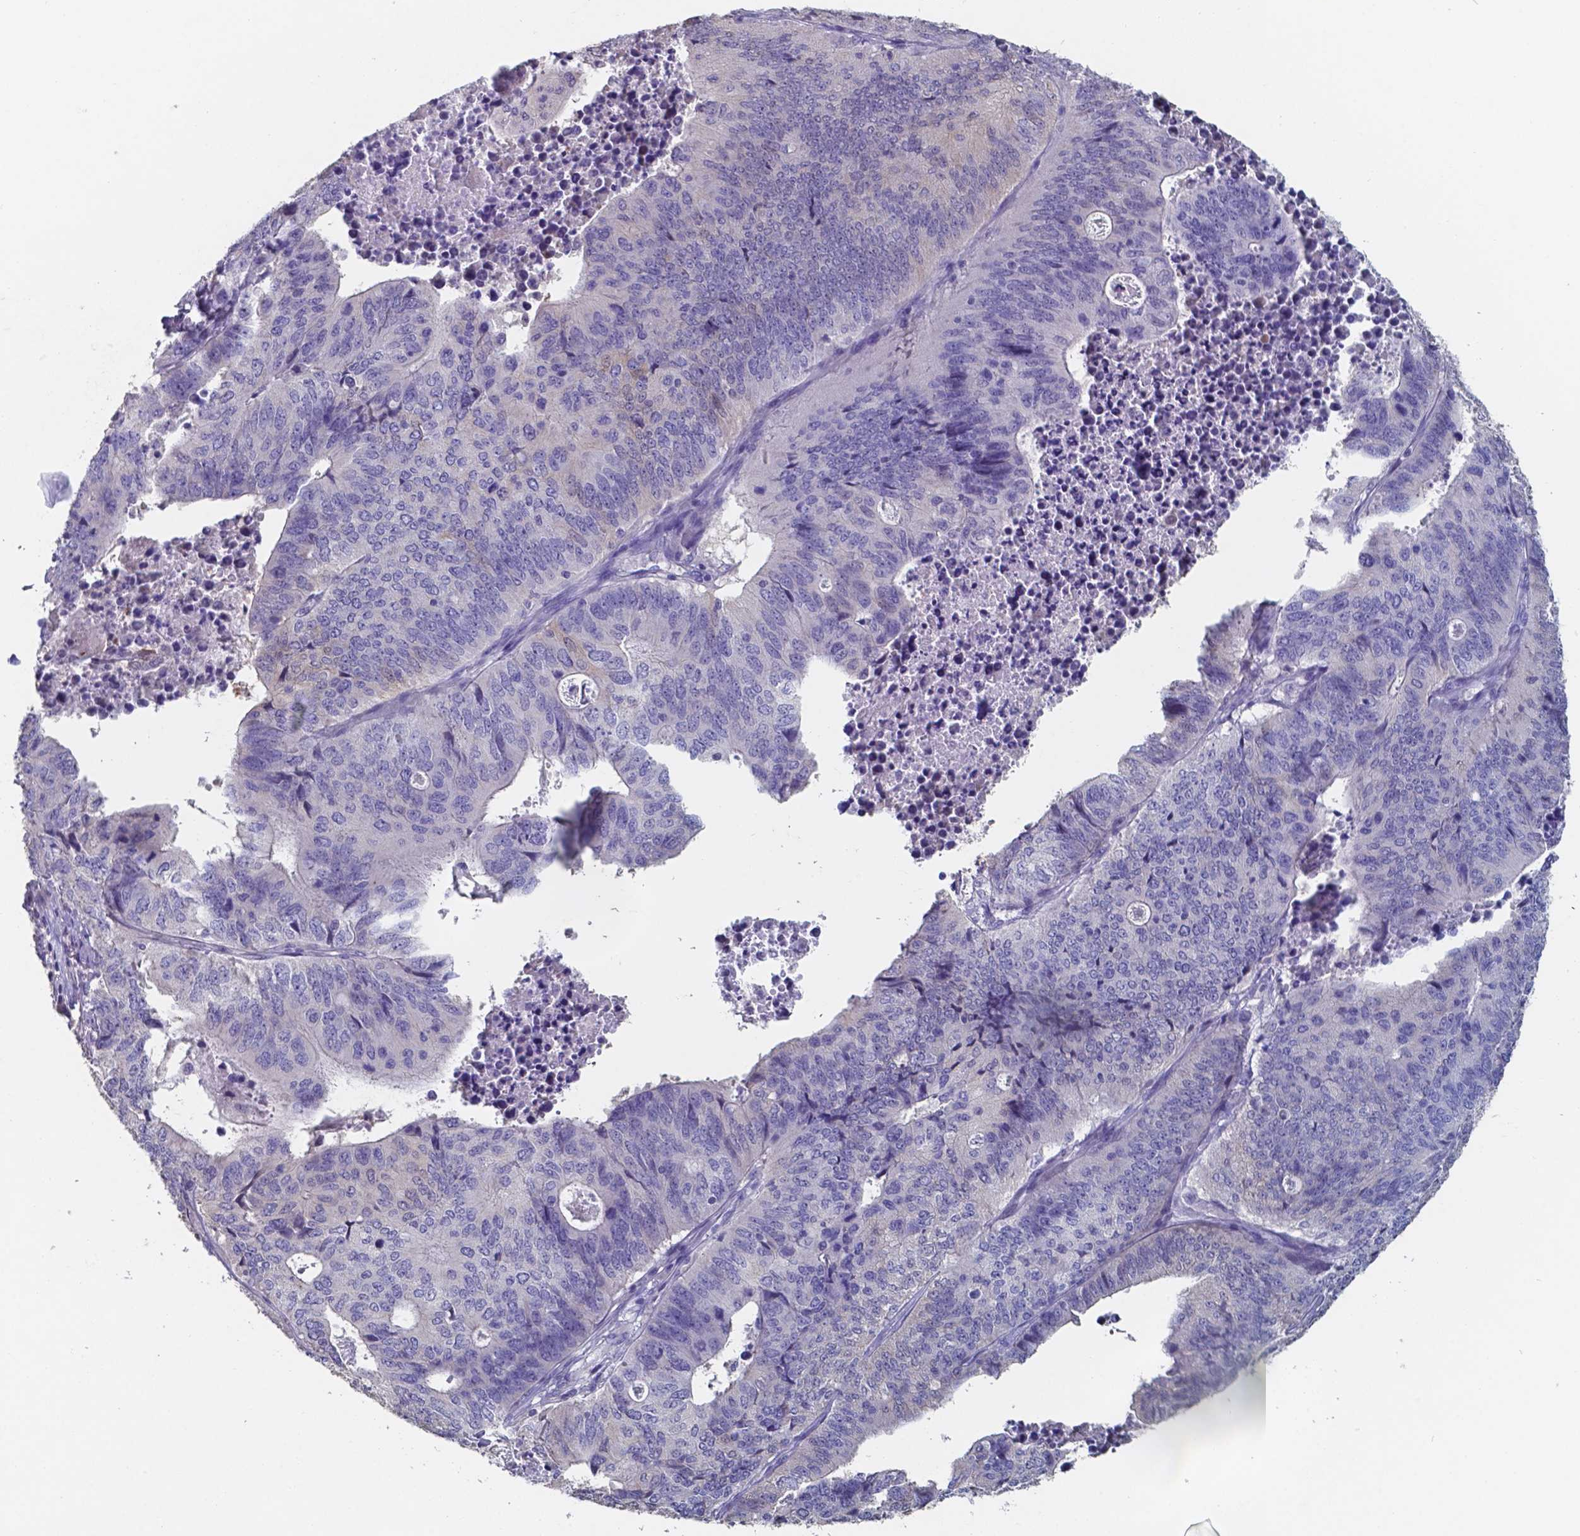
{"staining": {"intensity": "negative", "quantity": "none", "location": "none"}, "tissue": "stomach cancer", "cell_type": "Tumor cells", "image_type": "cancer", "snomed": [{"axis": "morphology", "description": "Adenocarcinoma, NOS"}, {"axis": "topography", "description": "Stomach, upper"}], "caption": "Tumor cells show no significant staining in adenocarcinoma (stomach).", "gene": "FOXJ1", "patient": {"sex": "female", "age": 67}}